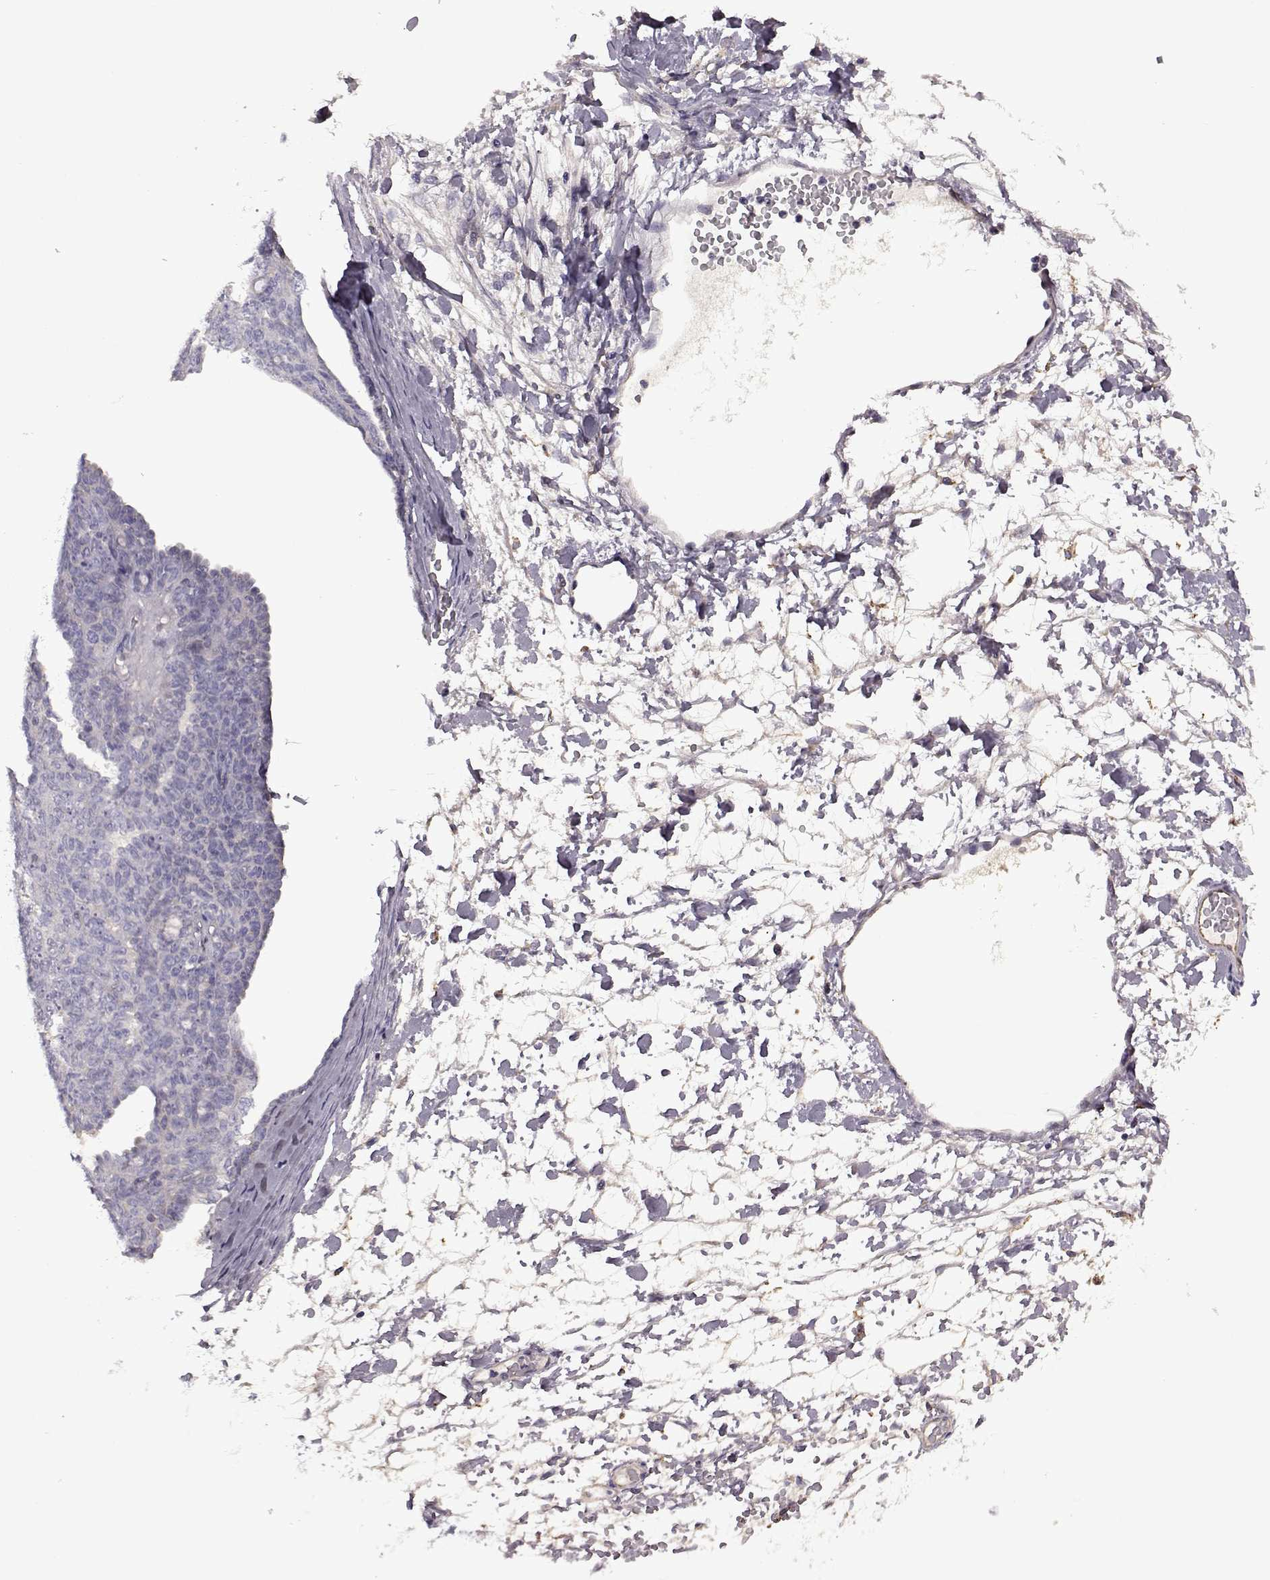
{"staining": {"intensity": "negative", "quantity": "none", "location": "none"}, "tissue": "ovarian cancer", "cell_type": "Tumor cells", "image_type": "cancer", "snomed": [{"axis": "morphology", "description": "Cystadenocarcinoma, serous, NOS"}, {"axis": "topography", "description": "Ovary"}], "caption": "High magnification brightfield microscopy of serous cystadenocarcinoma (ovarian) stained with DAB (brown) and counterstained with hematoxylin (blue): tumor cells show no significant staining.", "gene": "EDDM3B", "patient": {"sex": "female", "age": 71}}